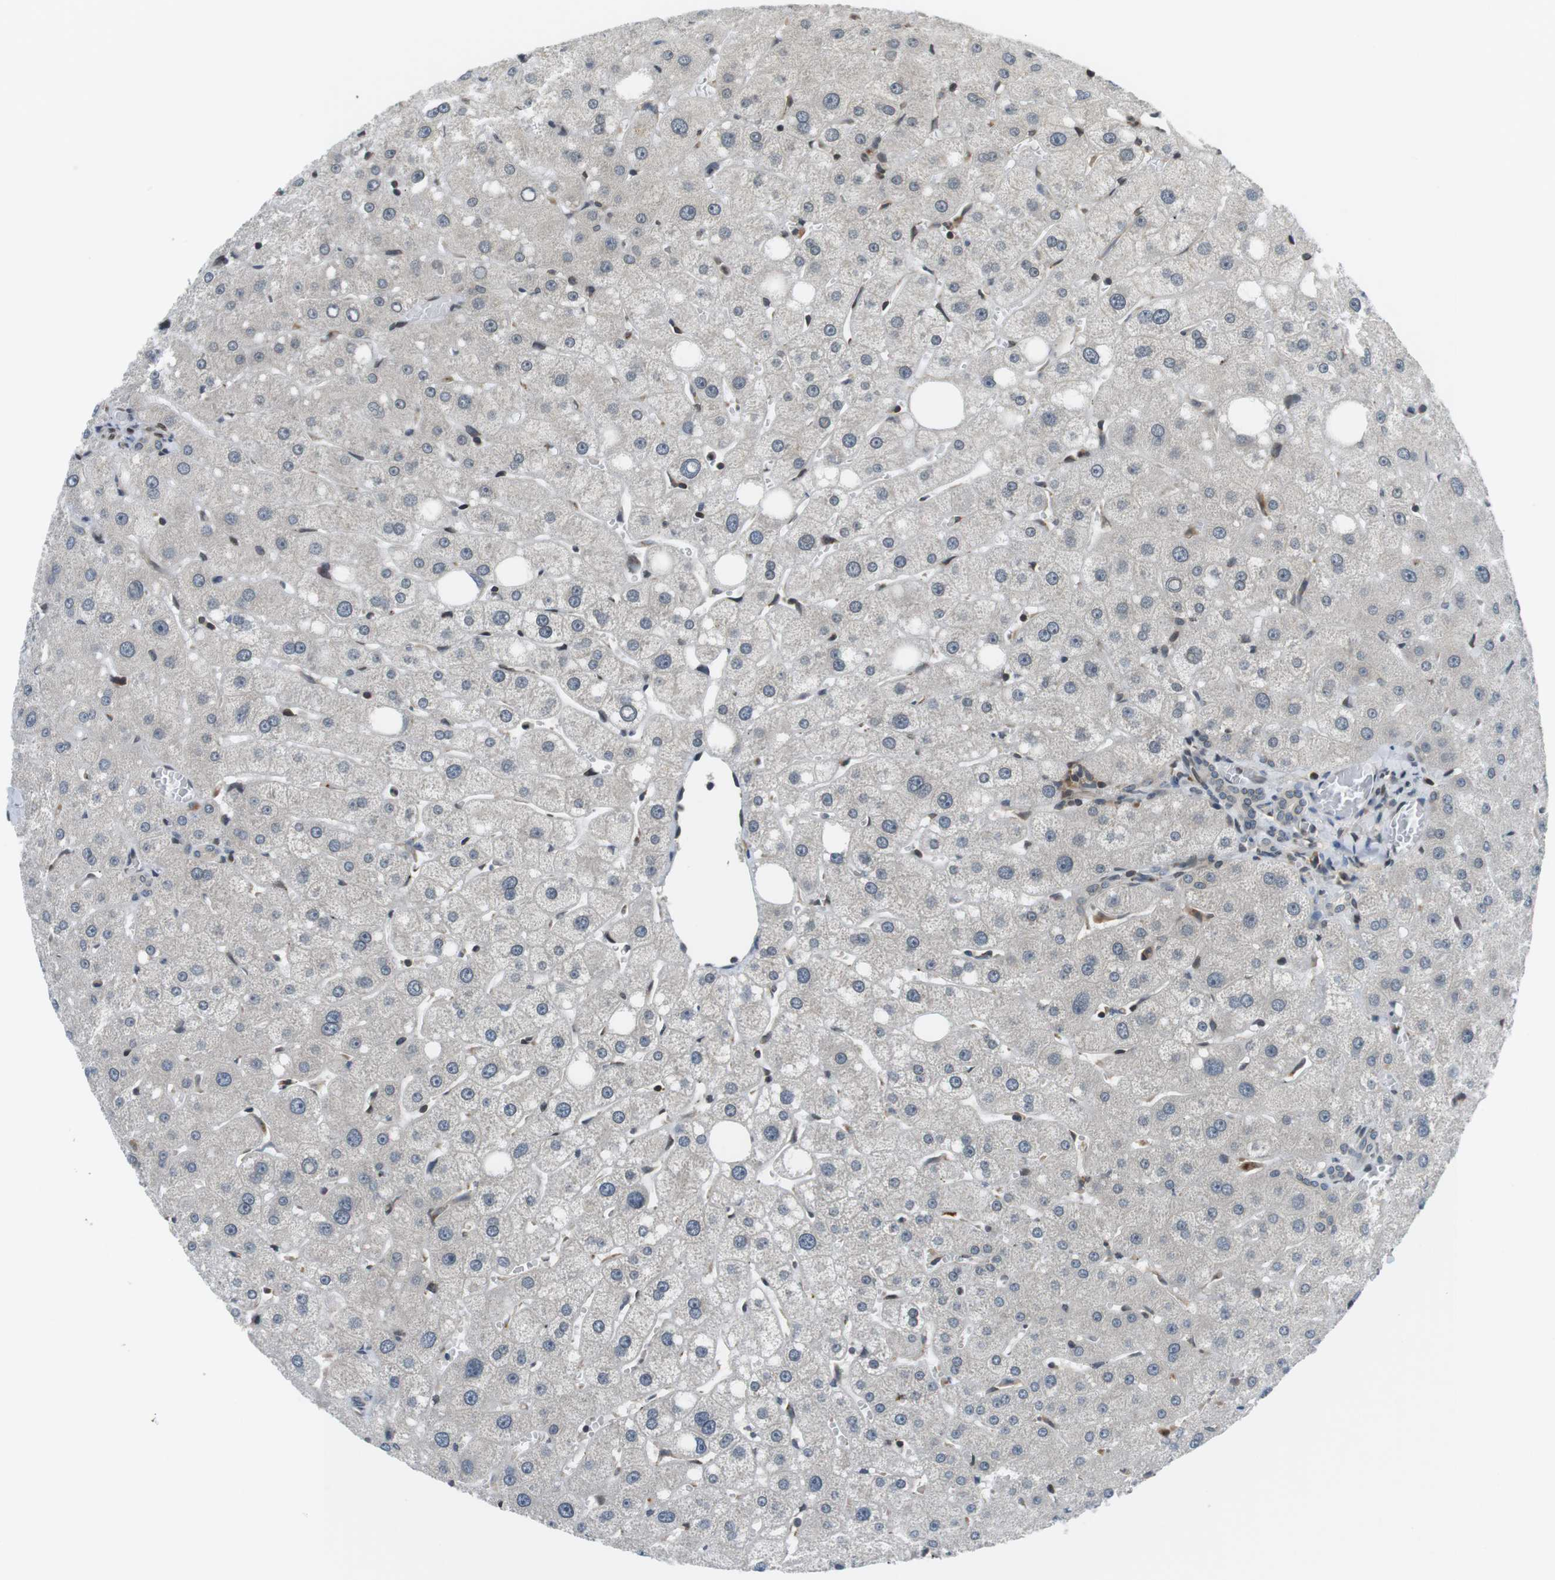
{"staining": {"intensity": "negative", "quantity": "none", "location": "none"}, "tissue": "liver", "cell_type": "Cholangiocytes", "image_type": "normal", "snomed": [{"axis": "morphology", "description": "Normal tissue, NOS"}, {"axis": "topography", "description": "Liver"}], "caption": "Immunohistochemical staining of unremarkable liver shows no significant expression in cholangiocytes. (DAB IHC, high magnification).", "gene": "TMX4", "patient": {"sex": "male", "age": 73}}